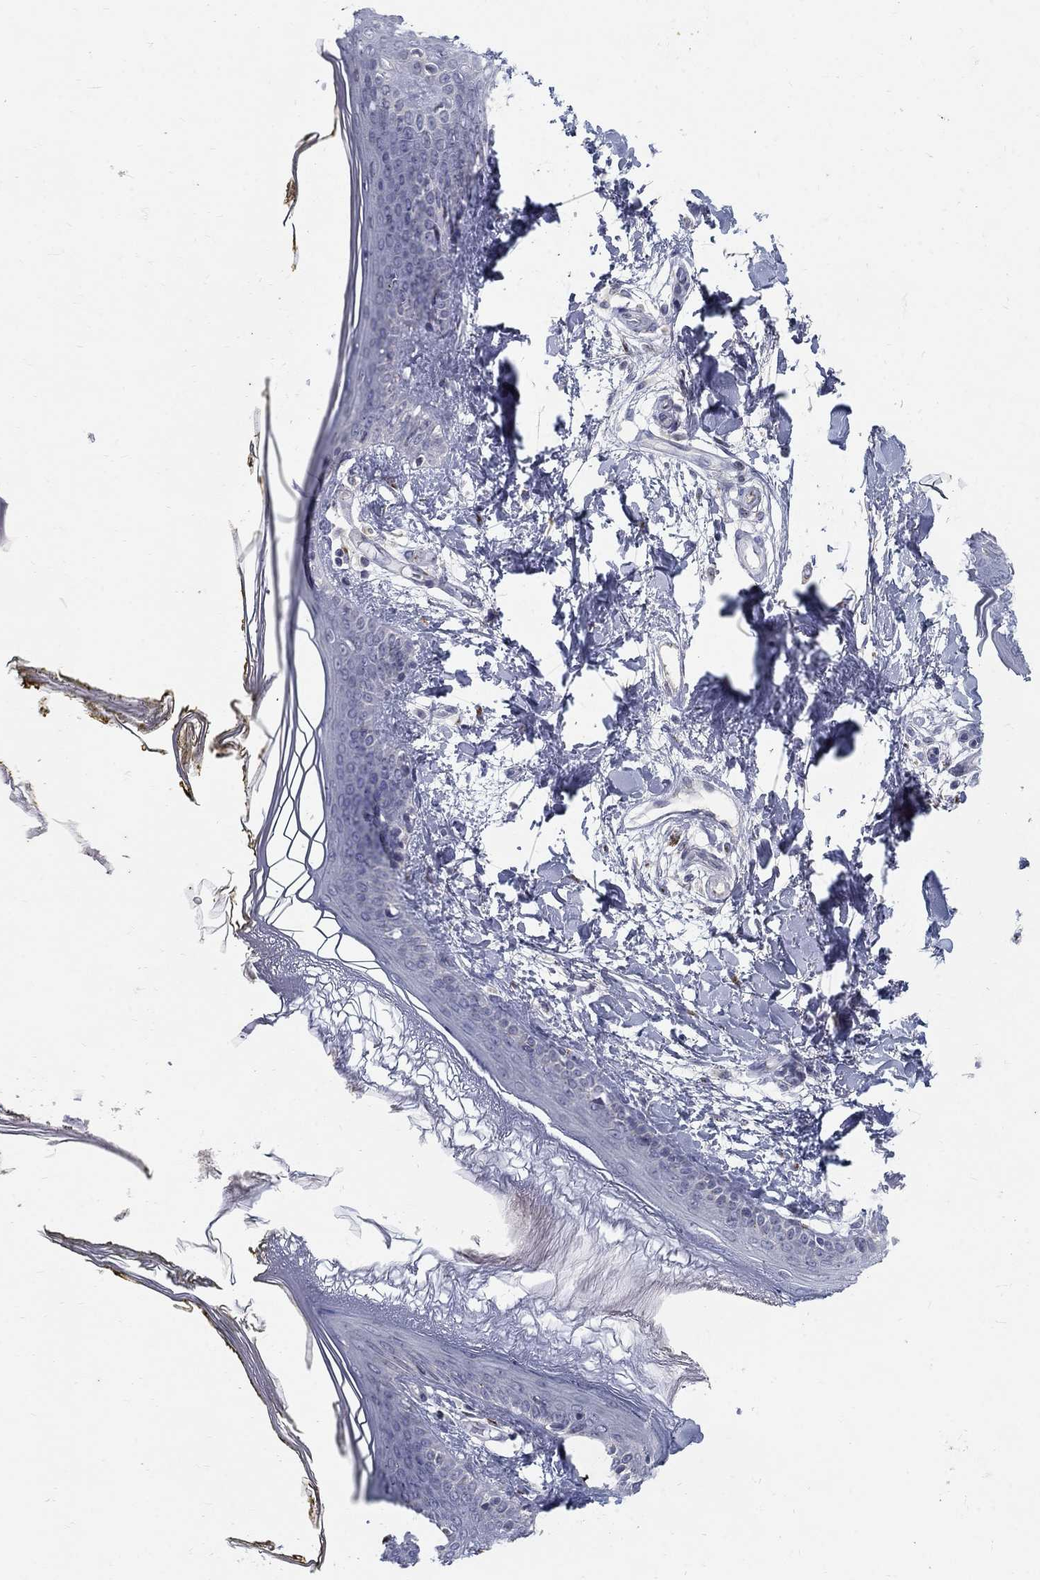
{"staining": {"intensity": "negative", "quantity": "none", "location": "none"}, "tissue": "skin", "cell_type": "Fibroblasts", "image_type": "normal", "snomed": [{"axis": "morphology", "description": "Normal tissue, NOS"}, {"axis": "topography", "description": "Skin"}], "caption": "Immunohistochemistry micrograph of benign skin: skin stained with DAB exhibits no significant protein positivity in fibroblasts.", "gene": "PANK3", "patient": {"sex": "female", "age": 34}}